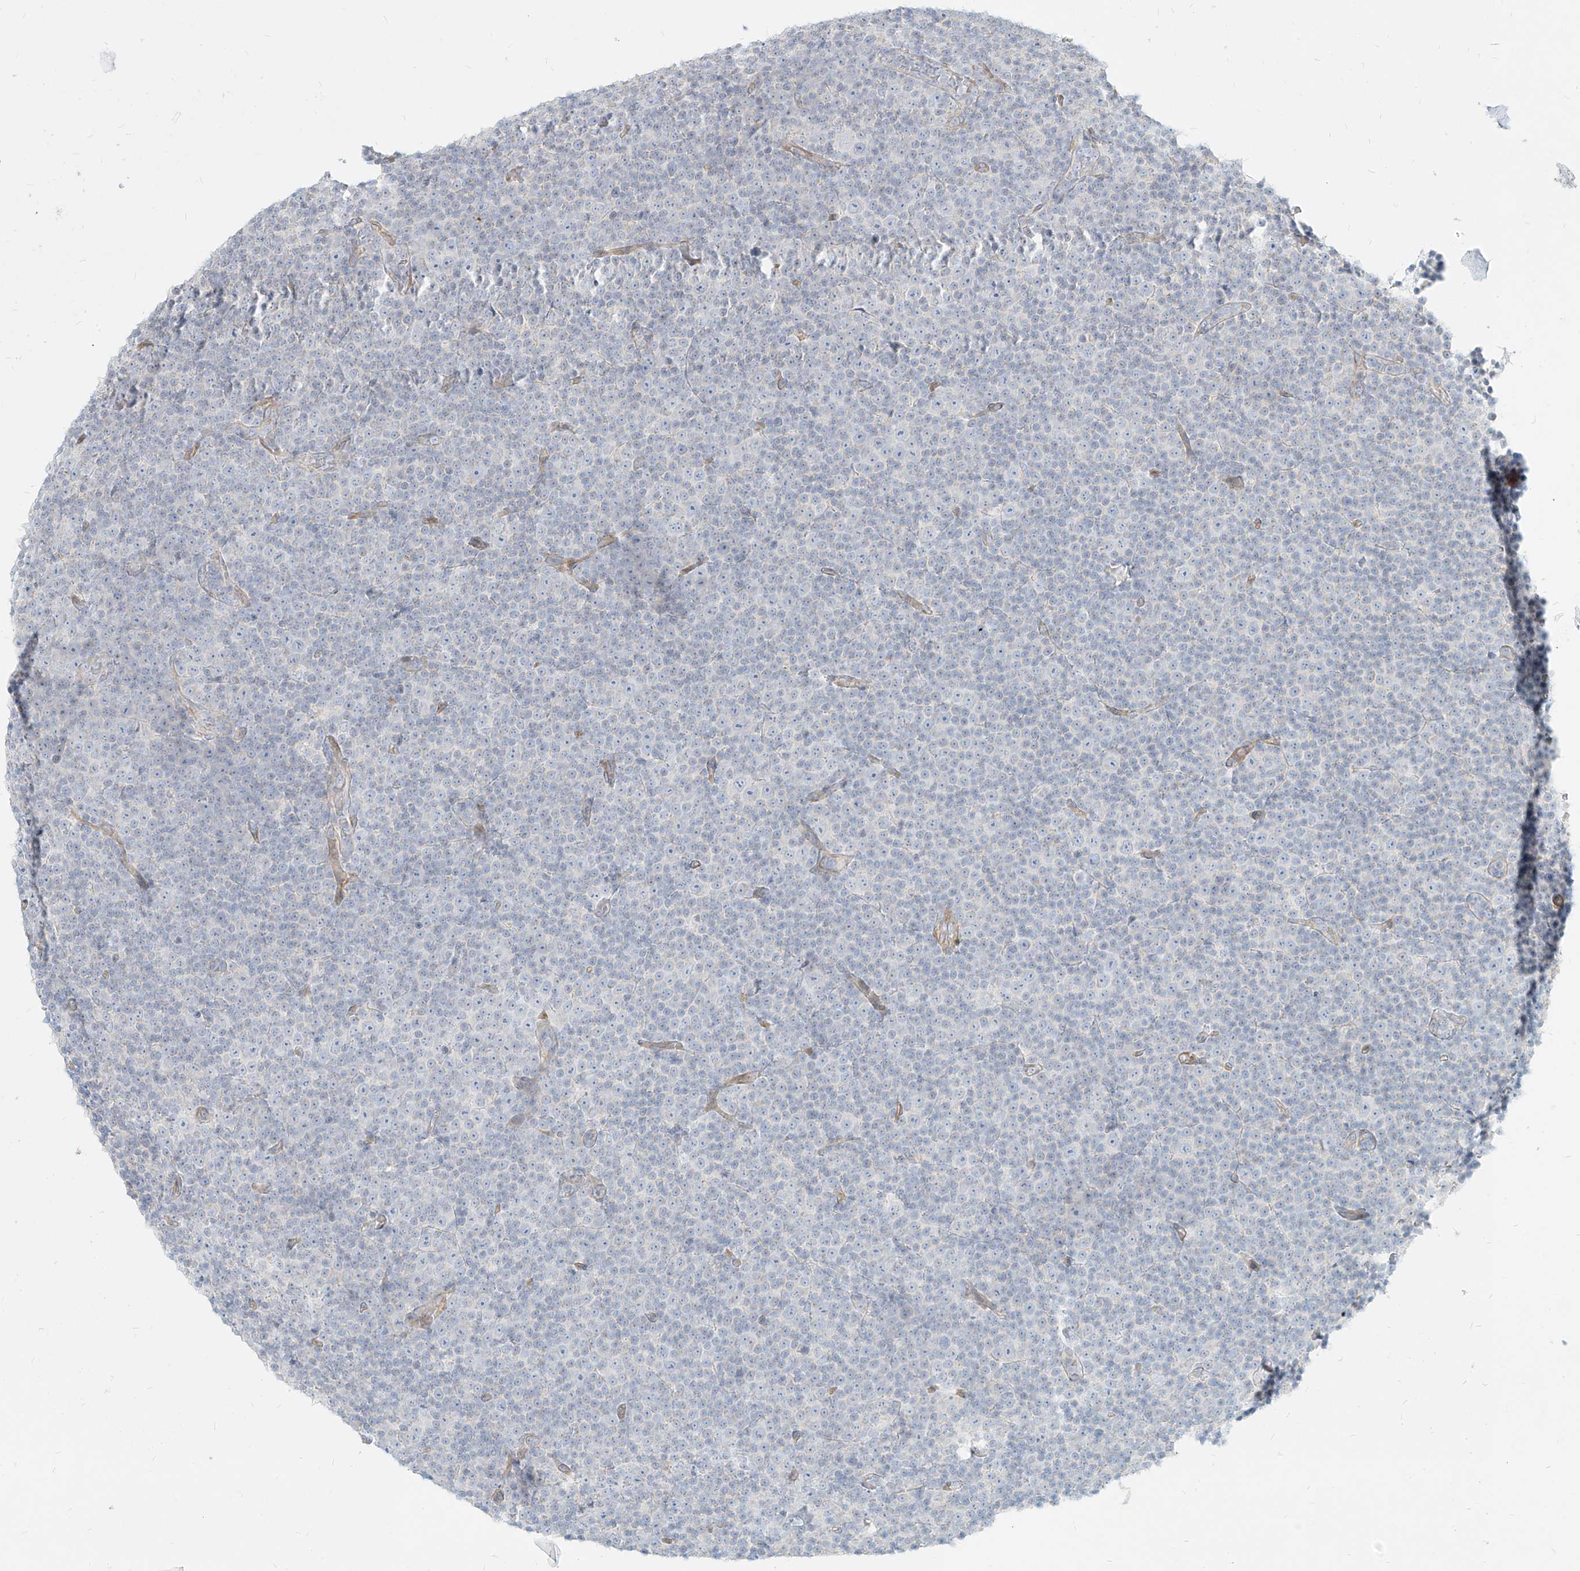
{"staining": {"intensity": "negative", "quantity": "none", "location": "none"}, "tissue": "lymphoma", "cell_type": "Tumor cells", "image_type": "cancer", "snomed": [{"axis": "morphology", "description": "Malignant lymphoma, non-Hodgkin's type, Low grade"}, {"axis": "topography", "description": "Lymph node"}], "caption": "The photomicrograph reveals no significant staining in tumor cells of malignant lymphoma, non-Hodgkin's type (low-grade).", "gene": "ITPKB", "patient": {"sex": "female", "age": 67}}